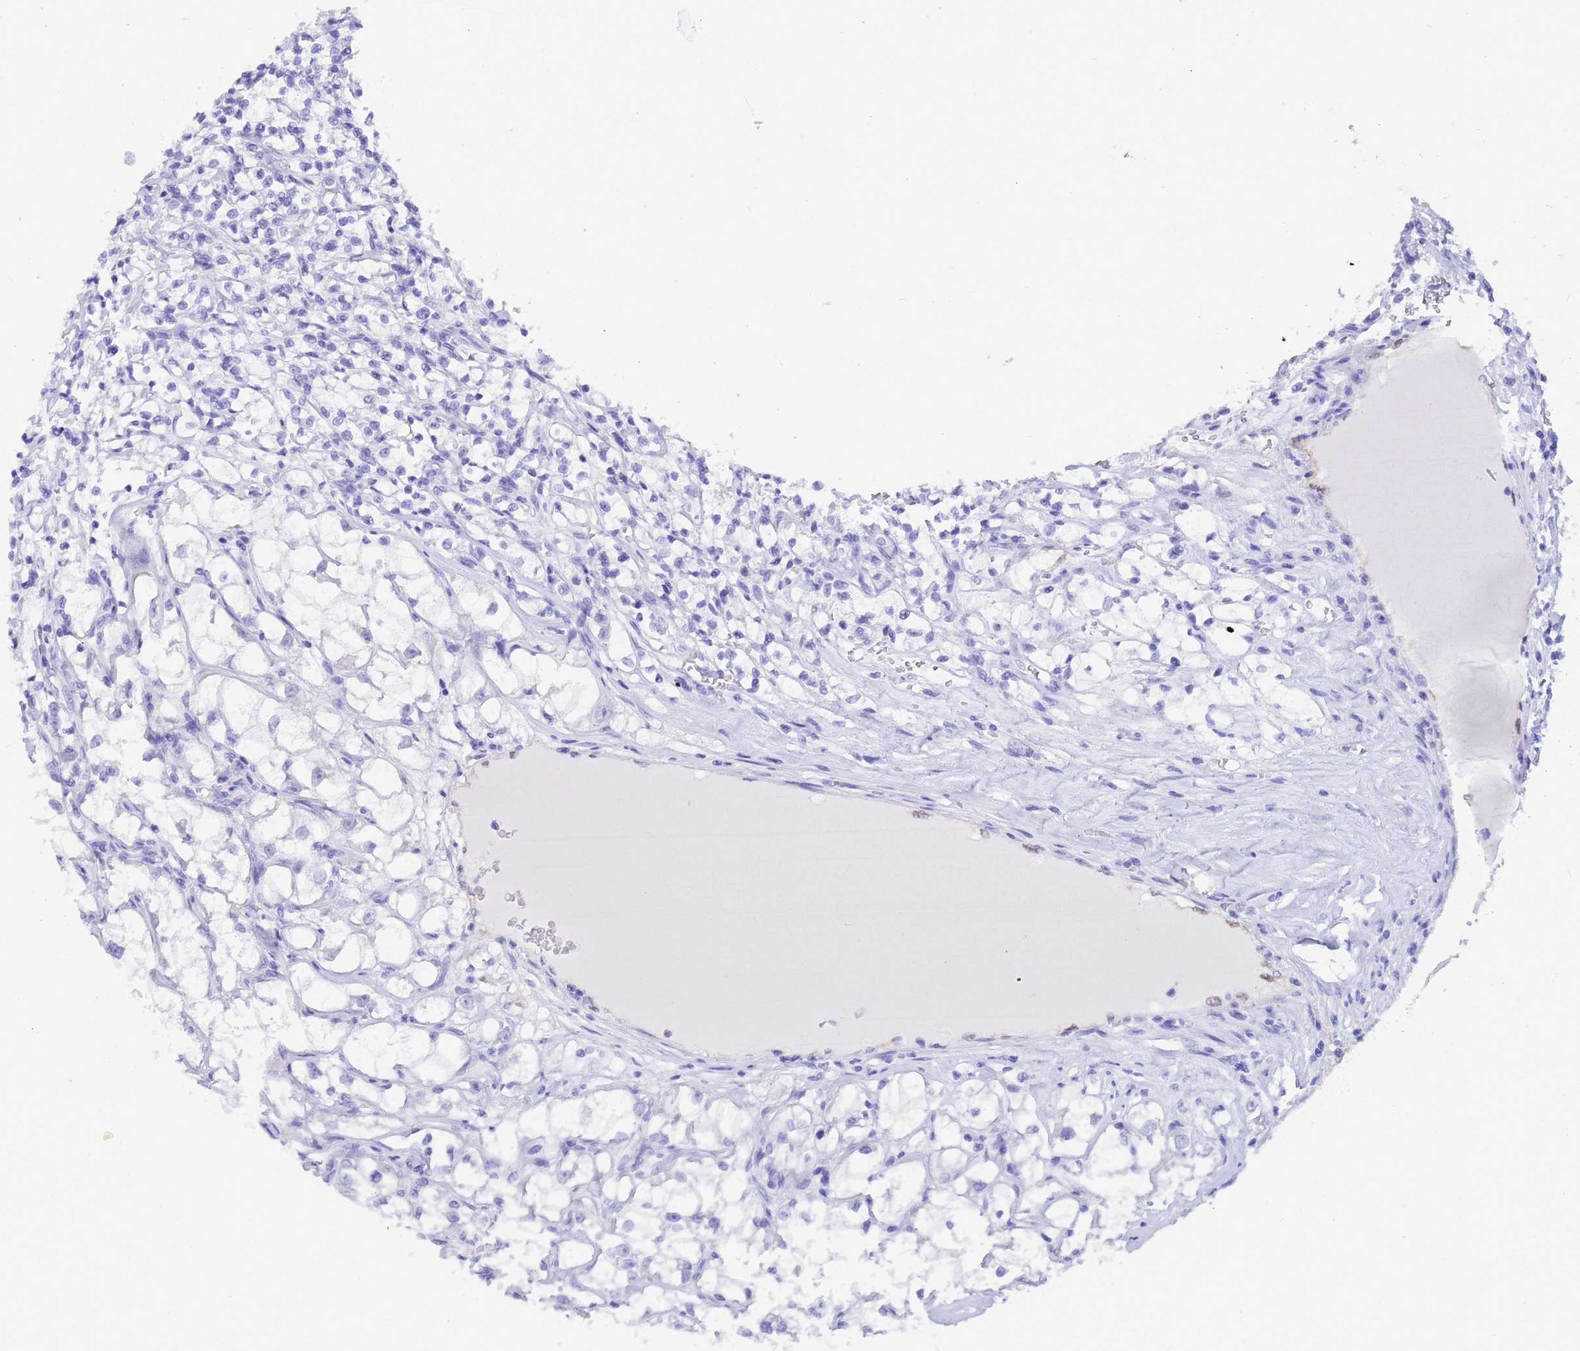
{"staining": {"intensity": "negative", "quantity": "none", "location": "none"}, "tissue": "renal cancer", "cell_type": "Tumor cells", "image_type": "cancer", "snomed": [{"axis": "morphology", "description": "Adenocarcinoma, NOS"}, {"axis": "topography", "description": "Kidney"}], "caption": "Renal adenocarcinoma was stained to show a protein in brown. There is no significant positivity in tumor cells. The staining was performed using DAB to visualize the protein expression in brown, while the nuclei were stained in blue with hematoxylin (Magnification: 20x).", "gene": "AKR1C2", "patient": {"sex": "female", "age": 69}}